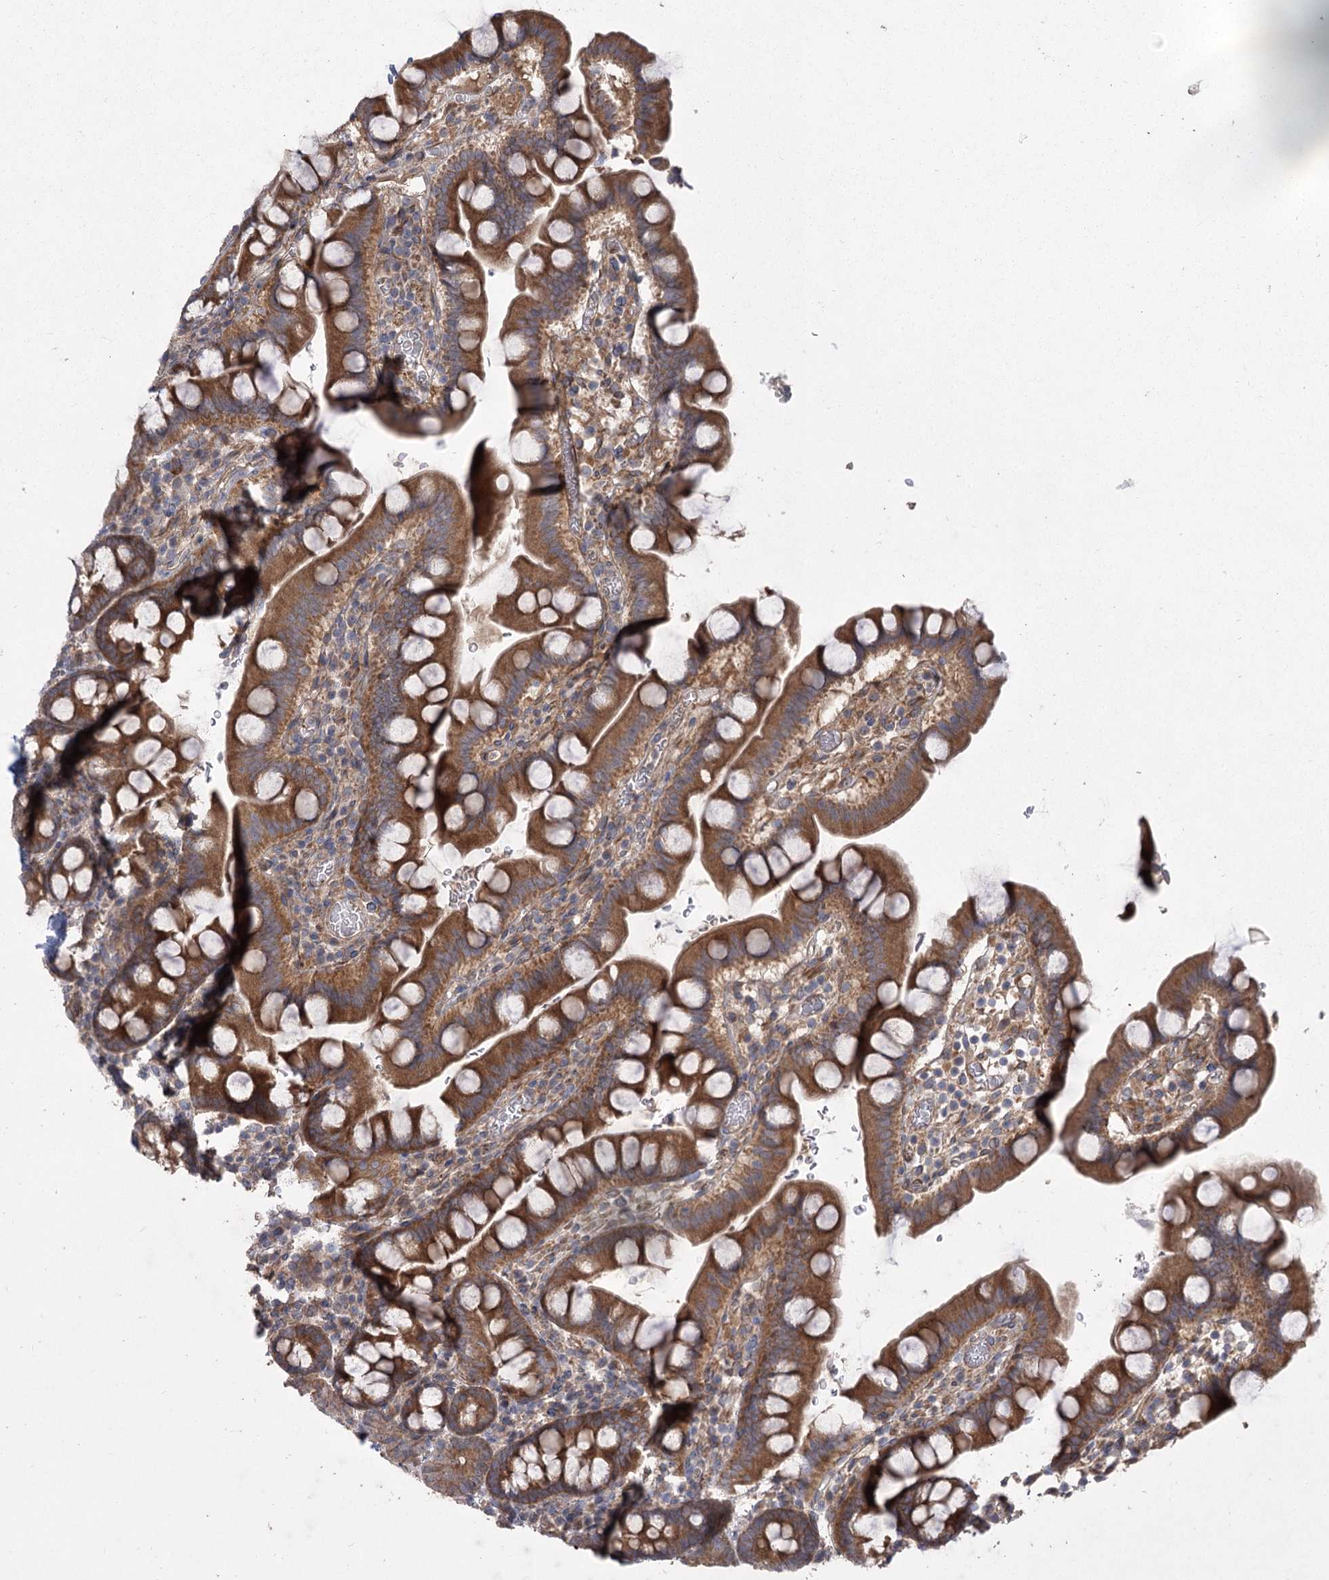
{"staining": {"intensity": "moderate", "quantity": ">75%", "location": "cytoplasmic/membranous"}, "tissue": "small intestine", "cell_type": "Glandular cells", "image_type": "normal", "snomed": [{"axis": "morphology", "description": "Normal tissue, NOS"}, {"axis": "topography", "description": "Stomach, upper"}, {"axis": "topography", "description": "Stomach, lower"}, {"axis": "topography", "description": "Small intestine"}], "caption": "Normal small intestine was stained to show a protein in brown. There is medium levels of moderate cytoplasmic/membranous staining in about >75% of glandular cells.", "gene": "RIN2", "patient": {"sex": "male", "age": 68}}